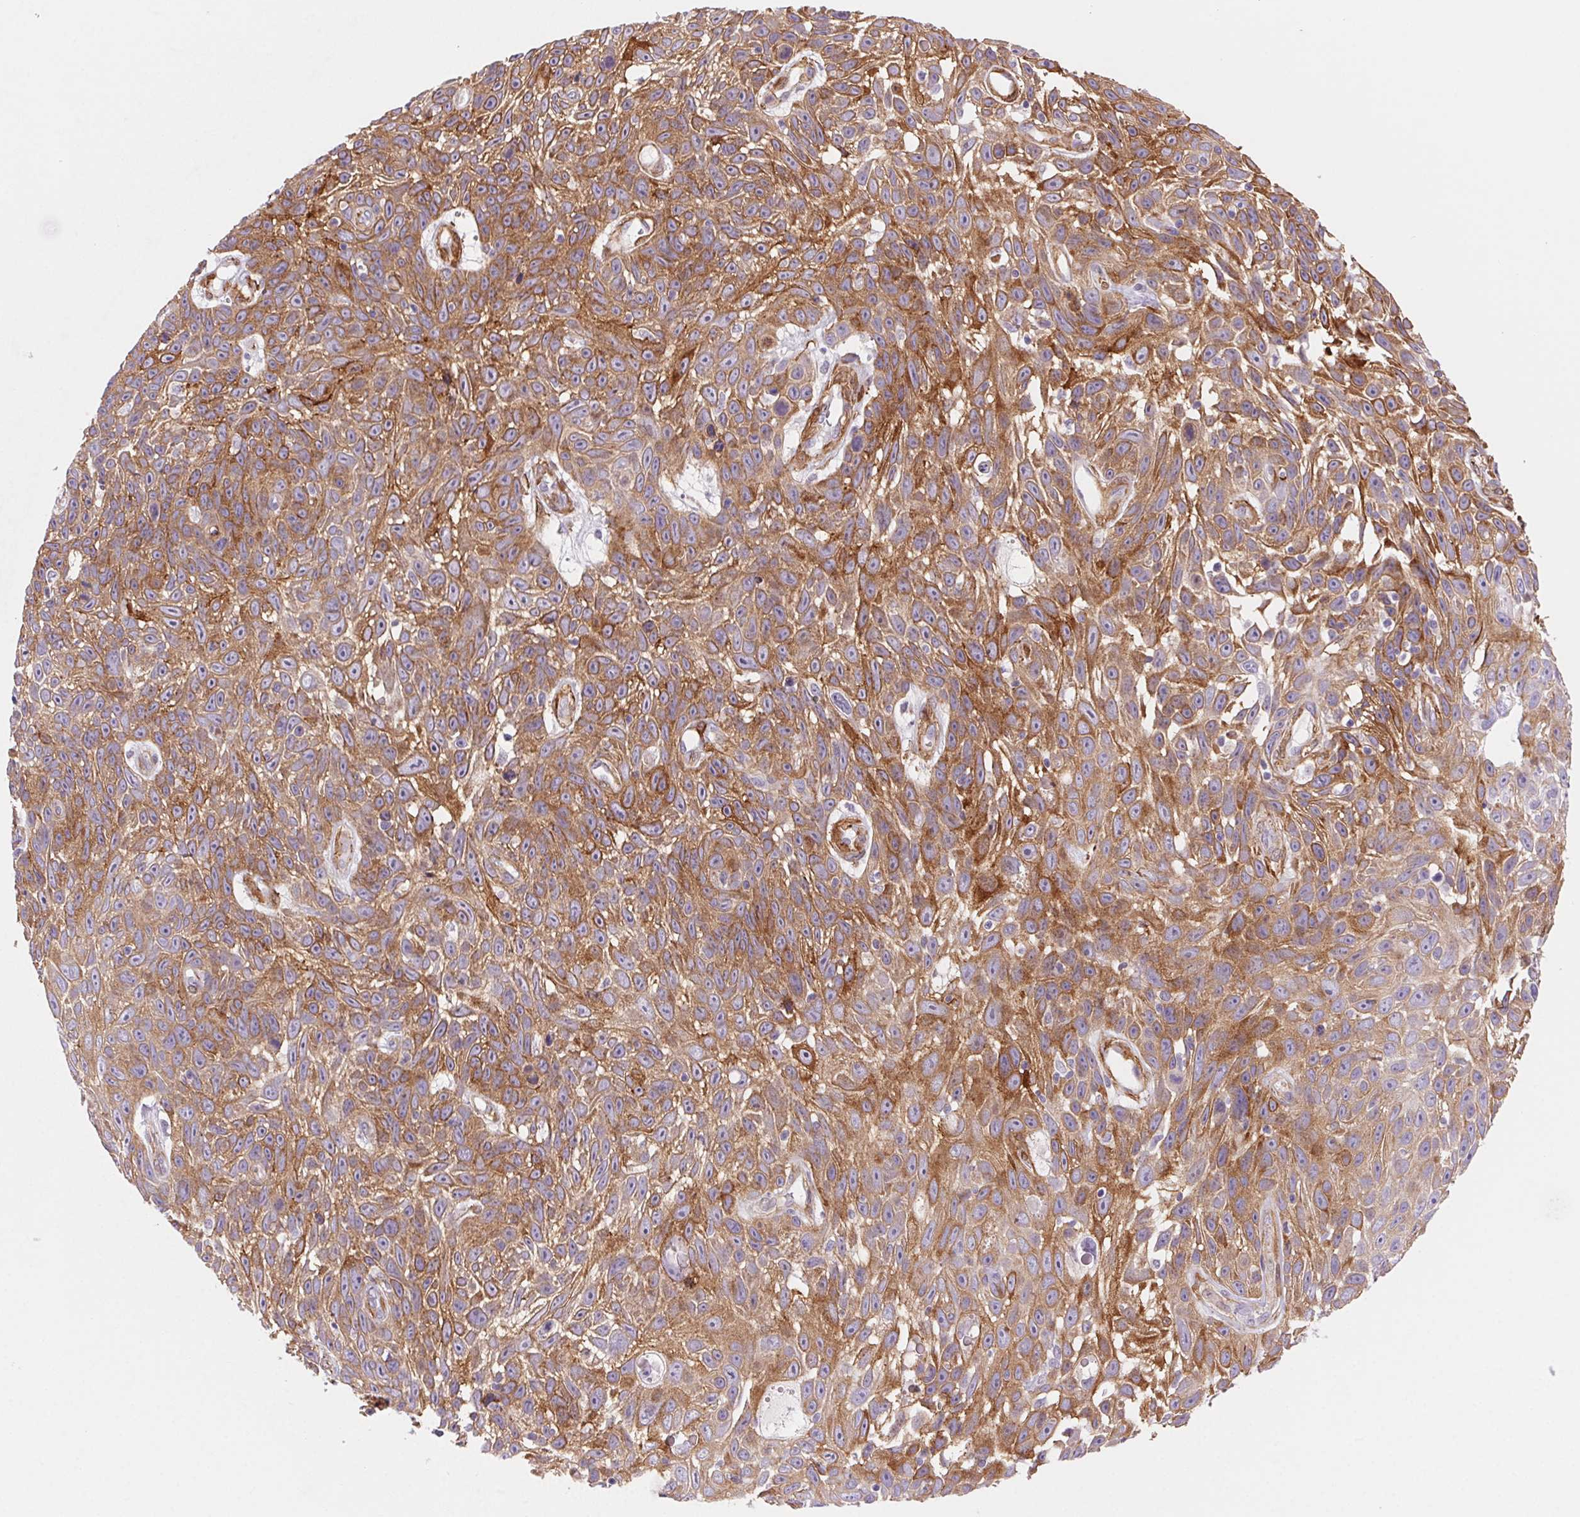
{"staining": {"intensity": "moderate", "quantity": ">75%", "location": "cytoplasmic/membranous"}, "tissue": "skin cancer", "cell_type": "Tumor cells", "image_type": "cancer", "snomed": [{"axis": "morphology", "description": "Squamous cell carcinoma, NOS"}, {"axis": "topography", "description": "Skin"}], "caption": "Moderate cytoplasmic/membranous staining for a protein is seen in approximately >75% of tumor cells of skin cancer (squamous cell carcinoma) using immunohistochemistry (IHC).", "gene": "GPX8", "patient": {"sex": "male", "age": 82}}